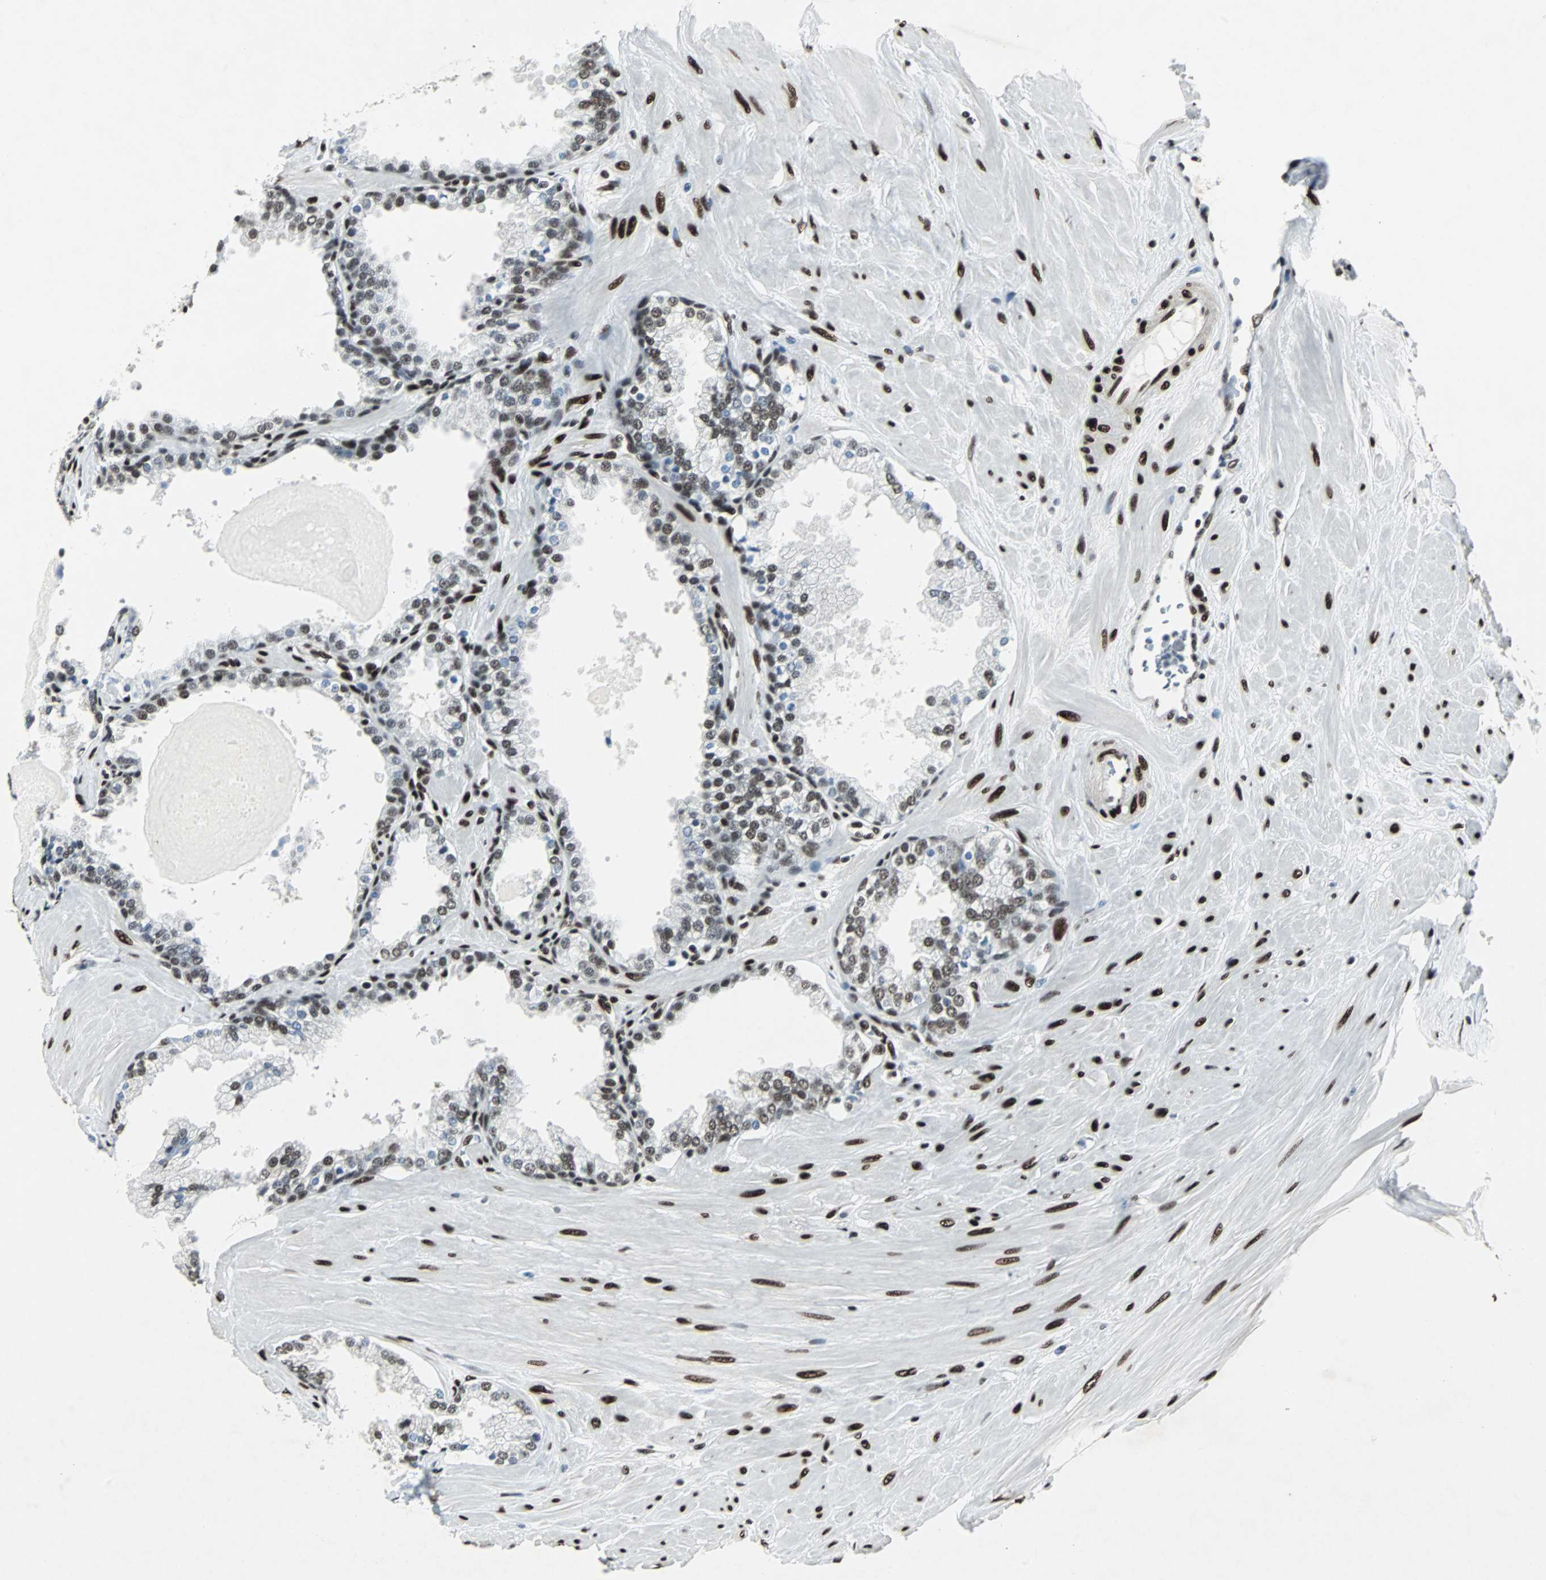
{"staining": {"intensity": "moderate", "quantity": "25%-75%", "location": "nuclear"}, "tissue": "prostate", "cell_type": "Glandular cells", "image_type": "normal", "snomed": [{"axis": "morphology", "description": "Normal tissue, NOS"}, {"axis": "topography", "description": "Prostate"}], "caption": "Protein expression by immunohistochemistry (IHC) shows moderate nuclear expression in approximately 25%-75% of glandular cells in benign prostate.", "gene": "MEF2D", "patient": {"sex": "male", "age": 51}}